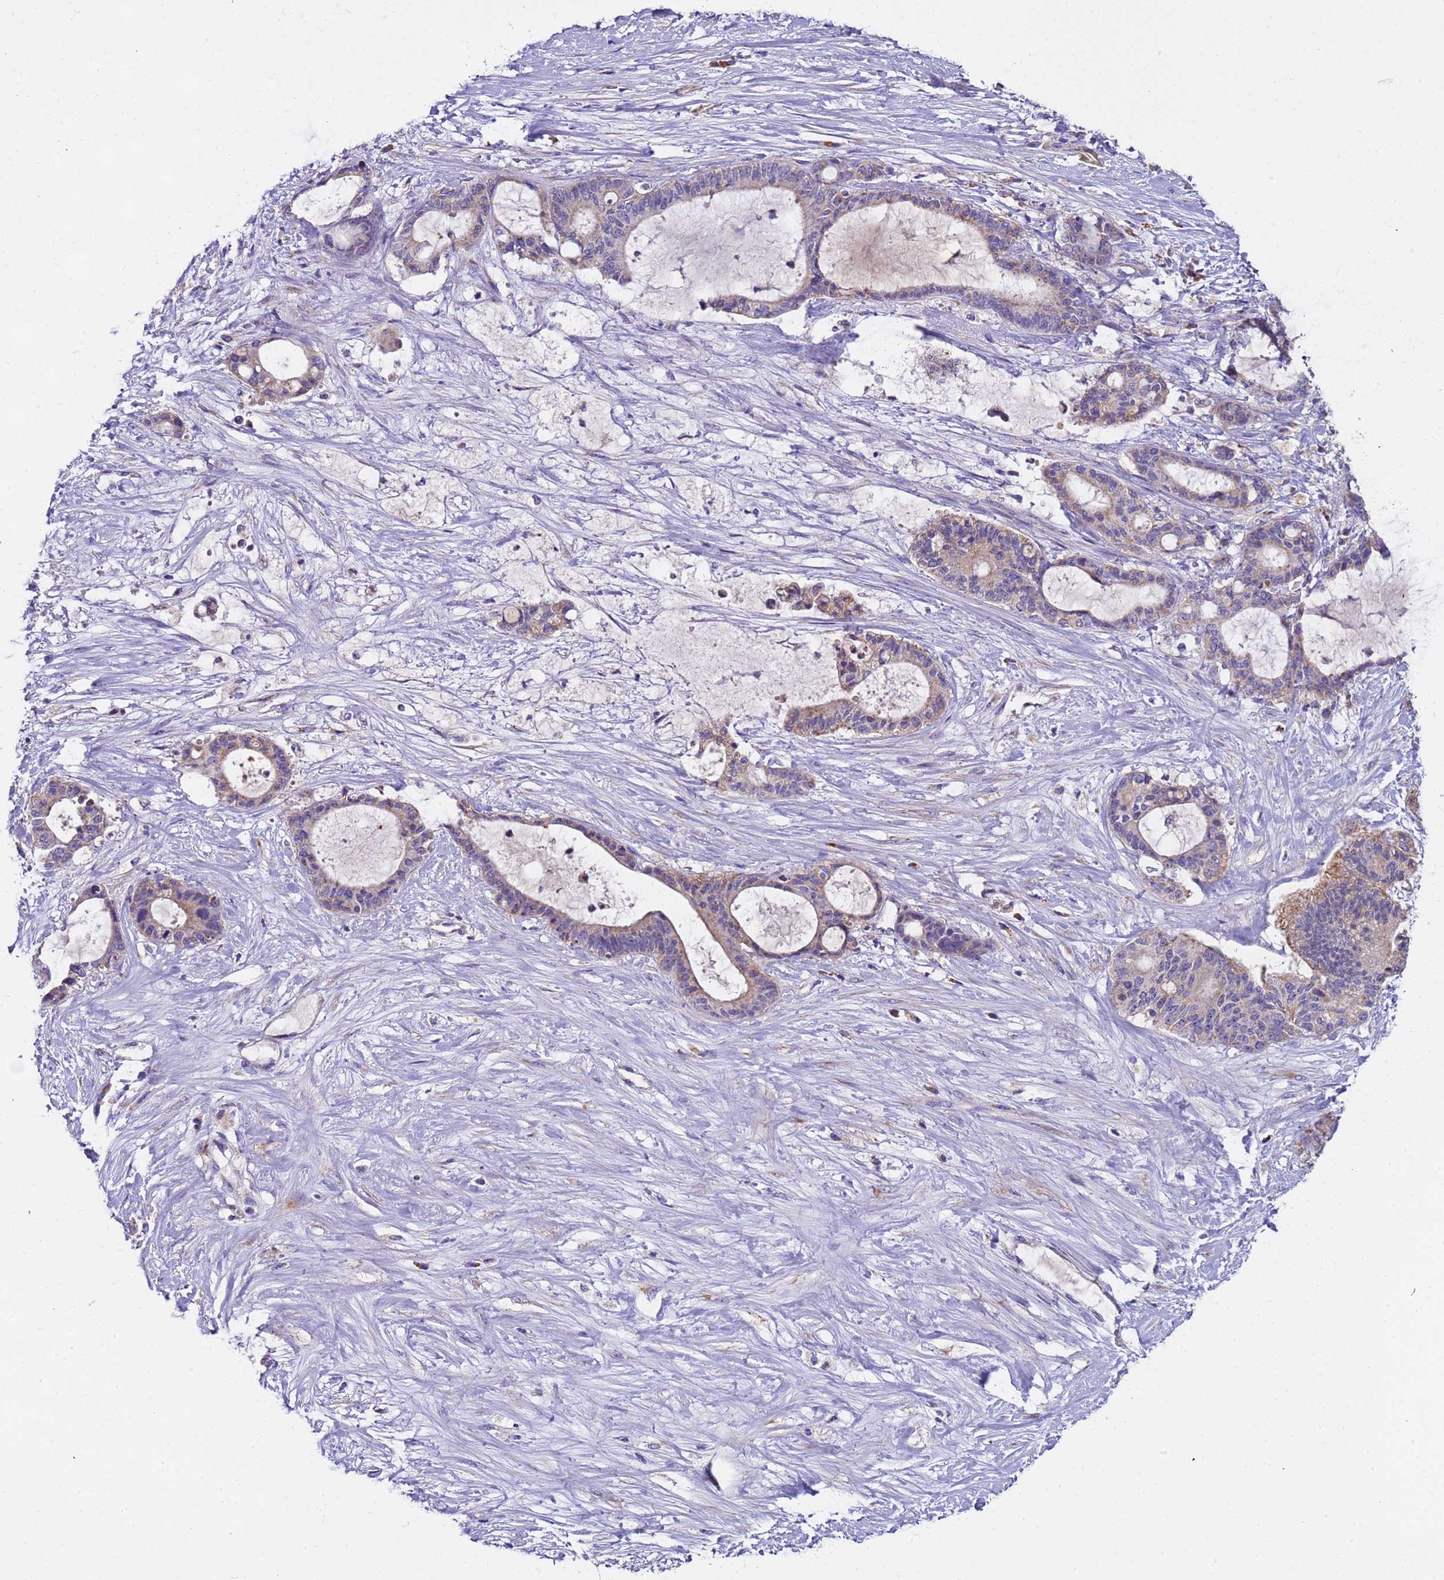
{"staining": {"intensity": "weak", "quantity": "<25%", "location": "cytoplasmic/membranous"}, "tissue": "liver cancer", "cell_type": "Tumor cells", "image_type": "cancer", "snomed": [{"axis": "morphology", "description": "Normal tissue, NOS"}, {"axis": "morphology", "description": "Cholangiocarcinoma"}, {"axis": "topography", "description": "Liver"}, {"axis": "topography", "description": "Peripheral nerve tissue"}], "caption": "The photomicrograph reveals no significant expression in tumor cells of liver cancer (cholangiocarcinoma). (IHC, brightfield microscopy, high magnification).", "gene": "TMEM126A", "patient": {"sex": "female", "age": 73}}